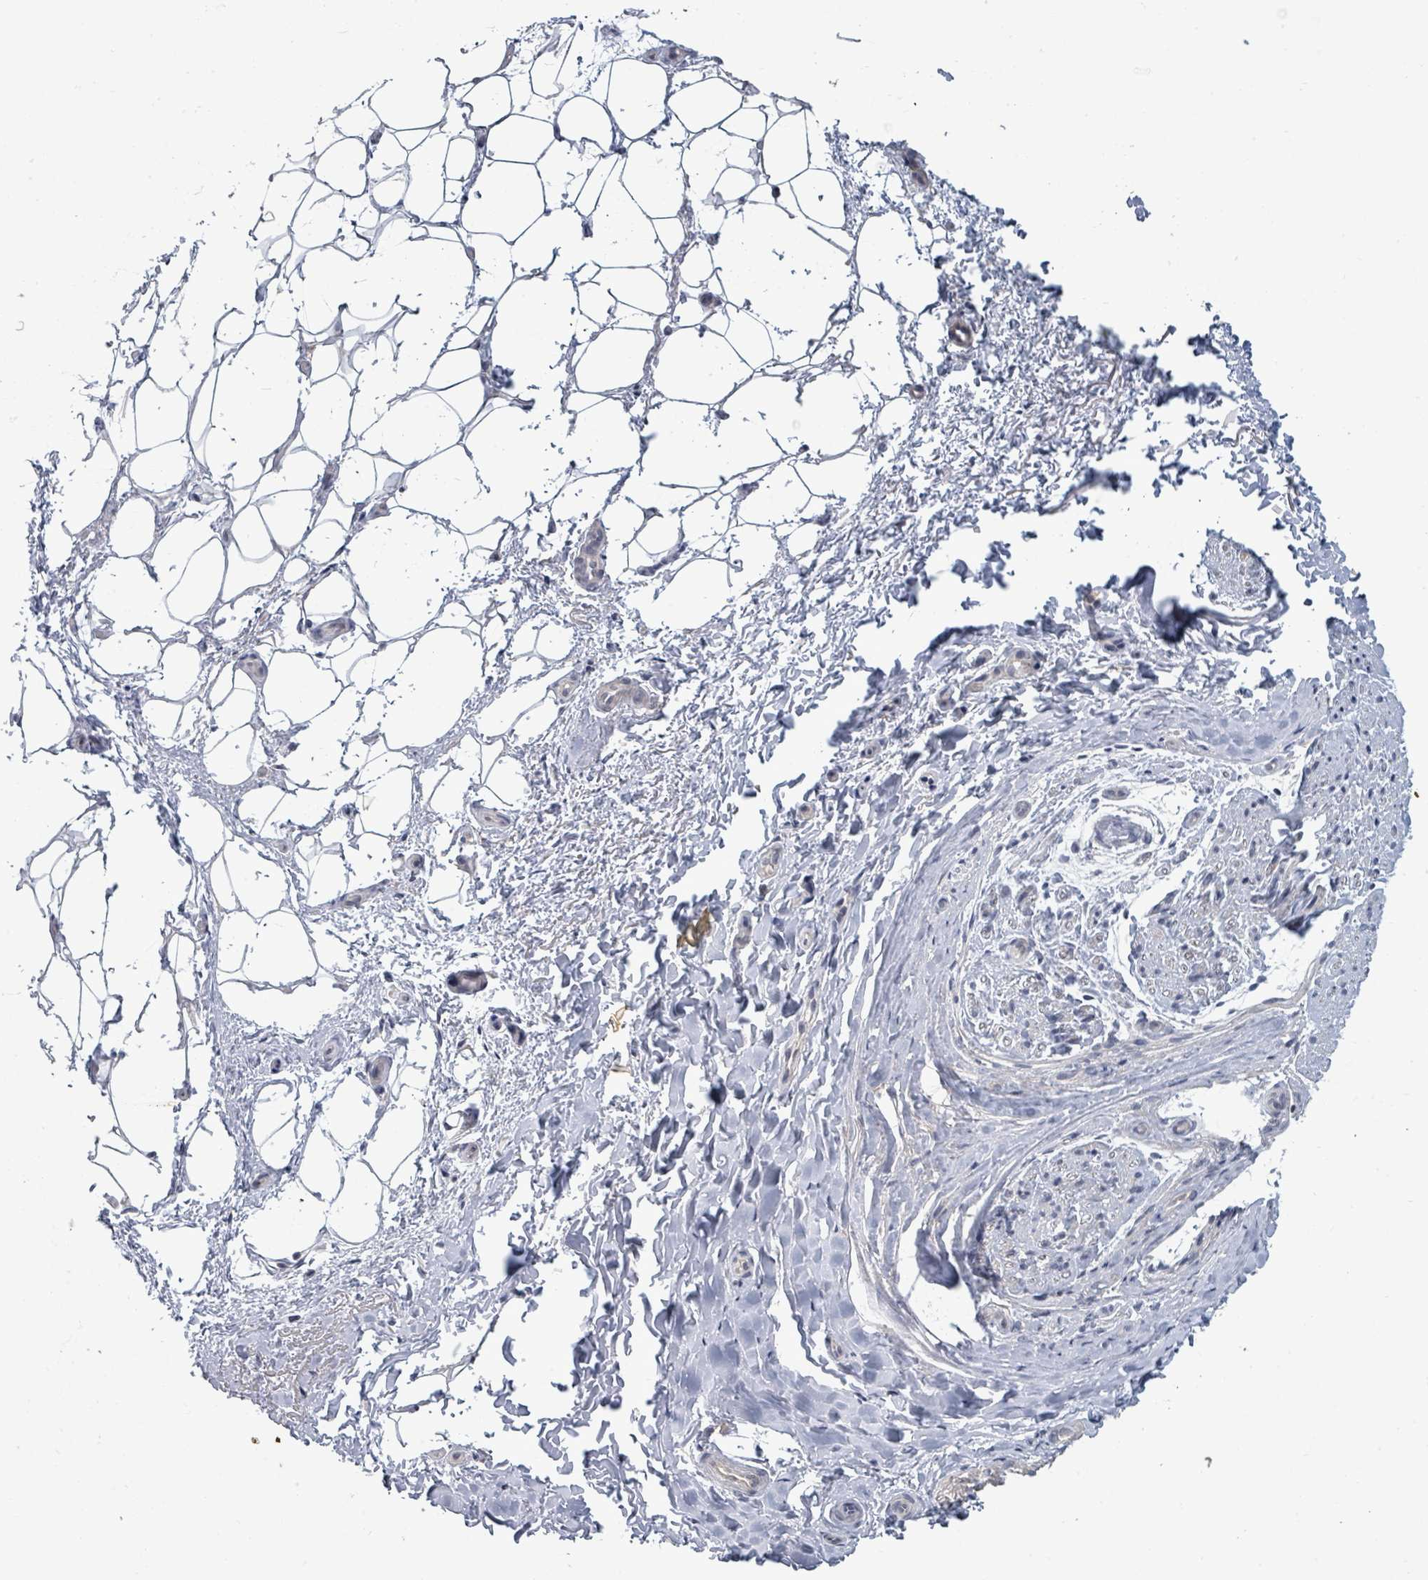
{"staining": {"intensity": "negative", "quantity": "none", "location": "none"}, "tissue": "adipose tissue", "cell_type": "Adipocytes", "image_type": "normal", "snomed": [{"axis": "morphology", "description": "Normal tissue, NOS"}, {"axis": "topography", "description": "Peripheral nerve tissue"}], "caption": "Histopathology image shows no protein positivity in adipocytes of benign adipose tissue.", "gene": "ASB12", "patient": {"sex": "female", "age": 61}}